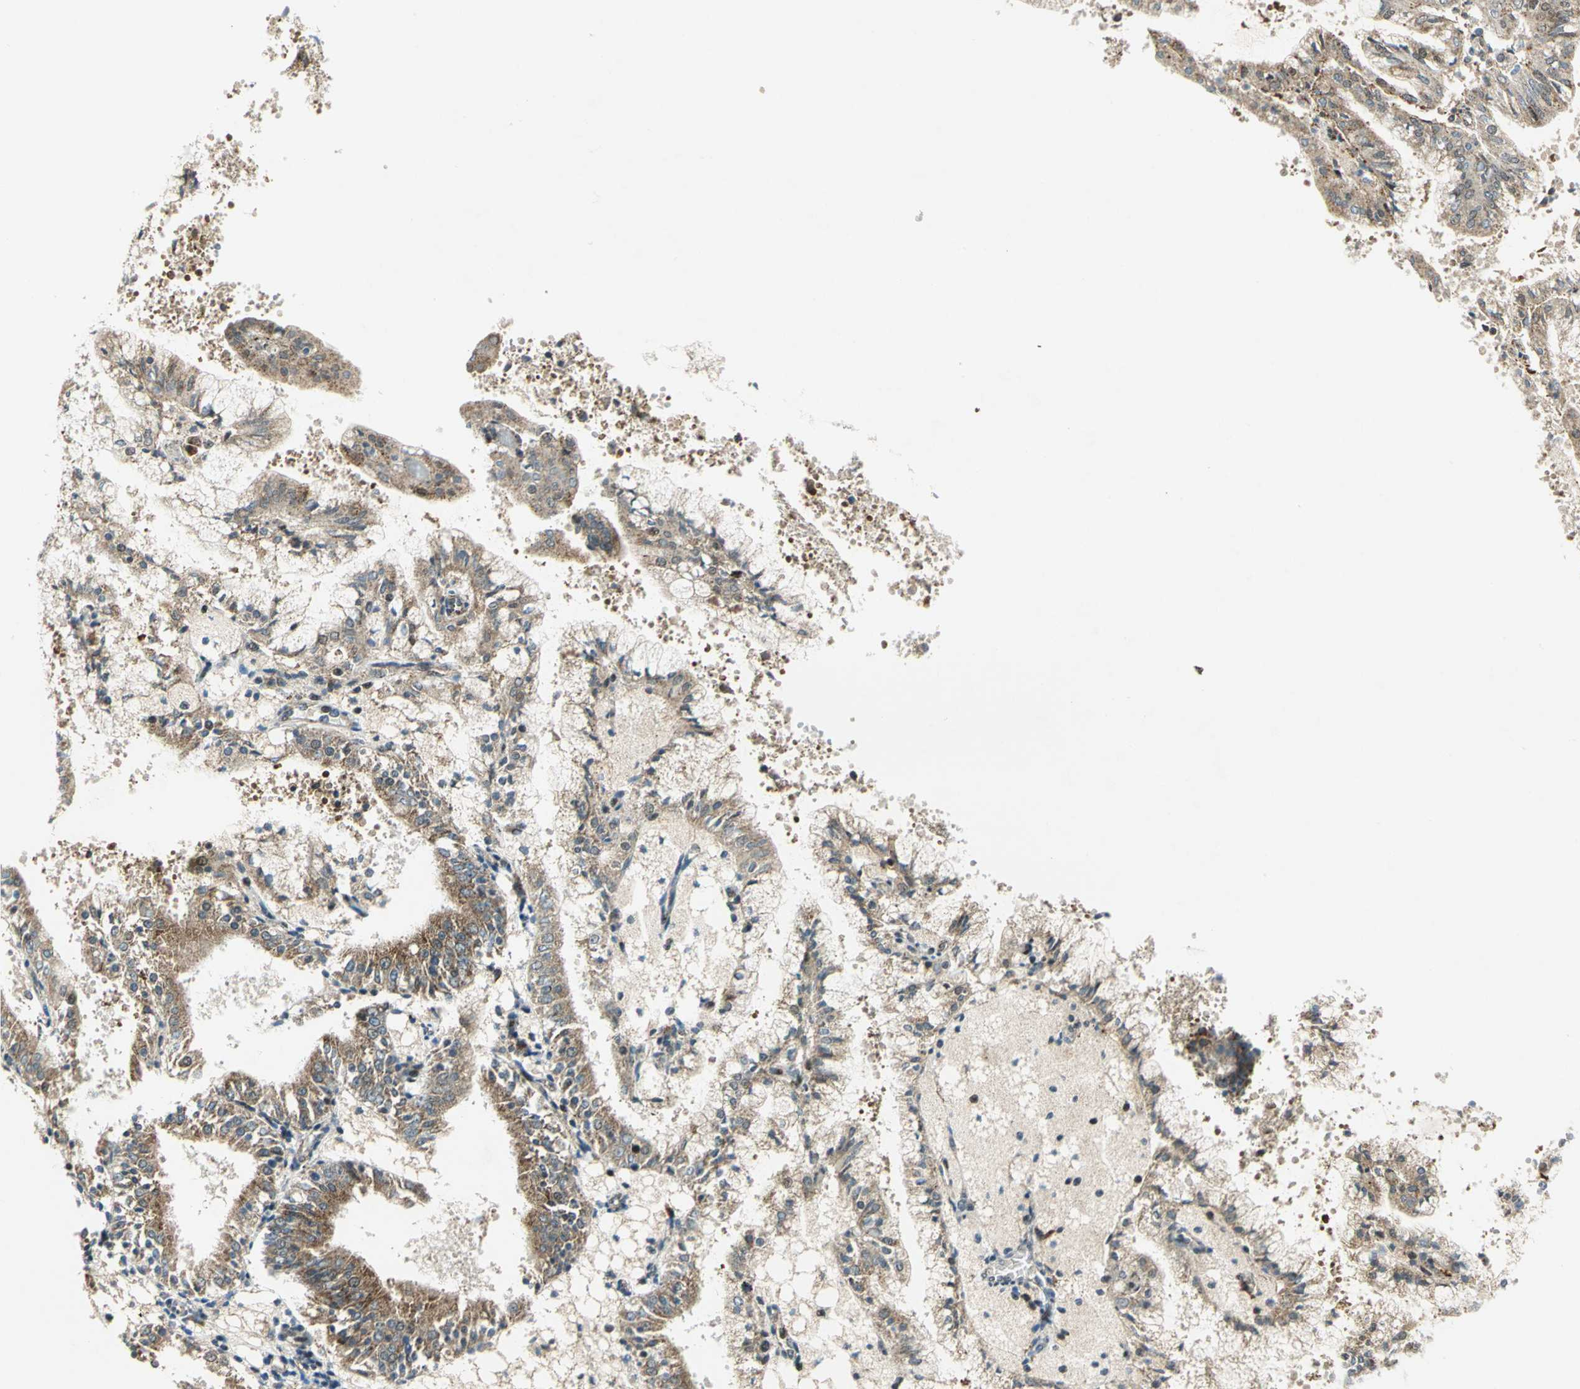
{"staining": {"intensity": "moderate", "quantity": ">75%", "location": "cytoplasmic/membranous"}, "tissue": "endometrial cancer", "cell_type": "Tumor cells", "image_type": "cancer", "snomed": [{"axis": "morphology", "description": "Adenocarcinoma, NOS"}, {"axis": "topography", "description": "Endometrium"}], "caption": "The micrograph displays staining of endometrial adenocarcinoma, revealing moderate cytoplasmic/membranous protein positivity (brown color) within tumor cells.", "gene": "ATP6V1A", "patient": {"sex": "female", "age": 63}}